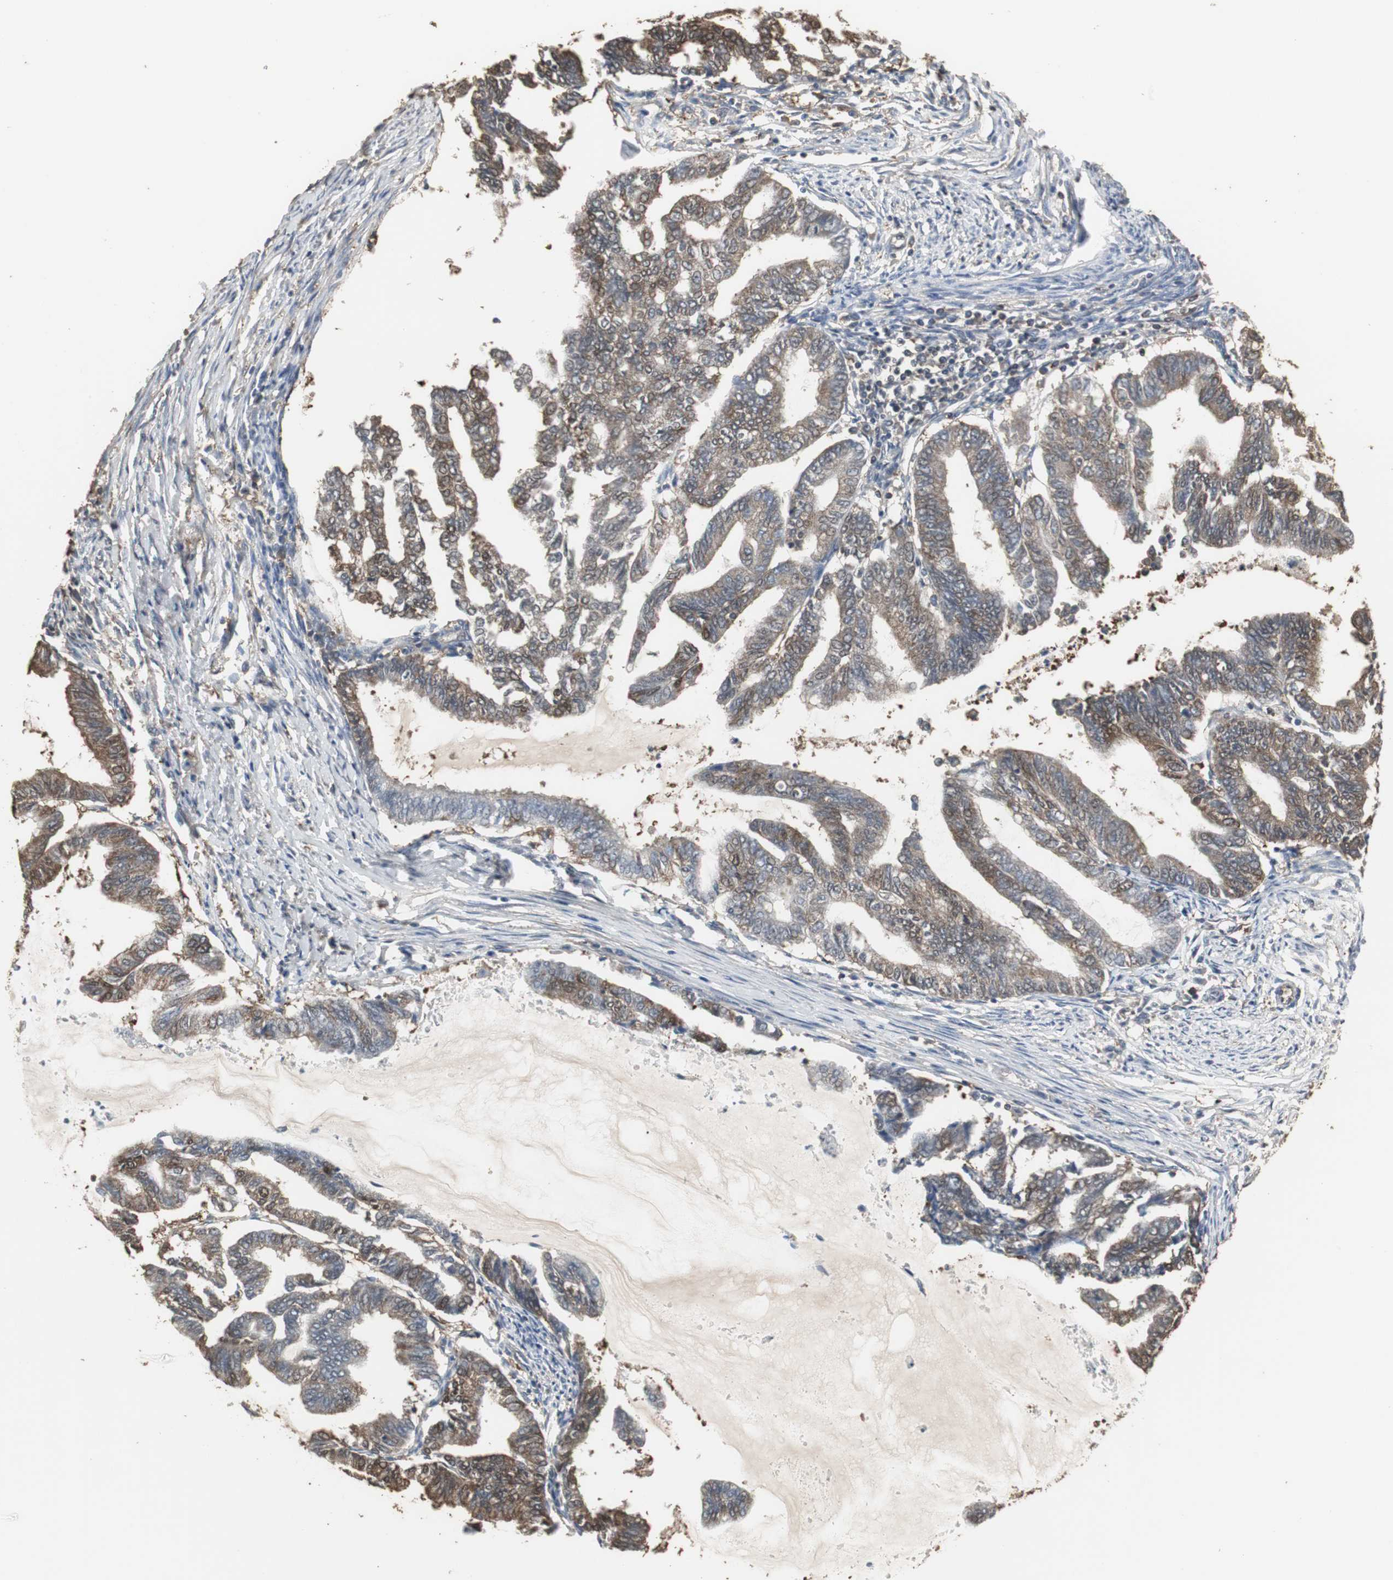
{"staining": {"intensity": "strong", "quantity": ">75%", "location": "cytoplasmic/membranous"}, "tissue": "endometrial cancer", "cell_type": "Tumor cells", "image_type": "cancer", "snomed": [{"axis": "morphology", "description": "Adenocarcinoma, NOS"}, {"axis": "topography", "description": "Endometrium"}], "caption": "The immunohistochemical stain shows strong cytoplasmic/membranous expression in tumor cells of endometrial adenocarcinoma tissue.", "gene": "HPRT1", "patient": {"sex": "female", "age": 79}}